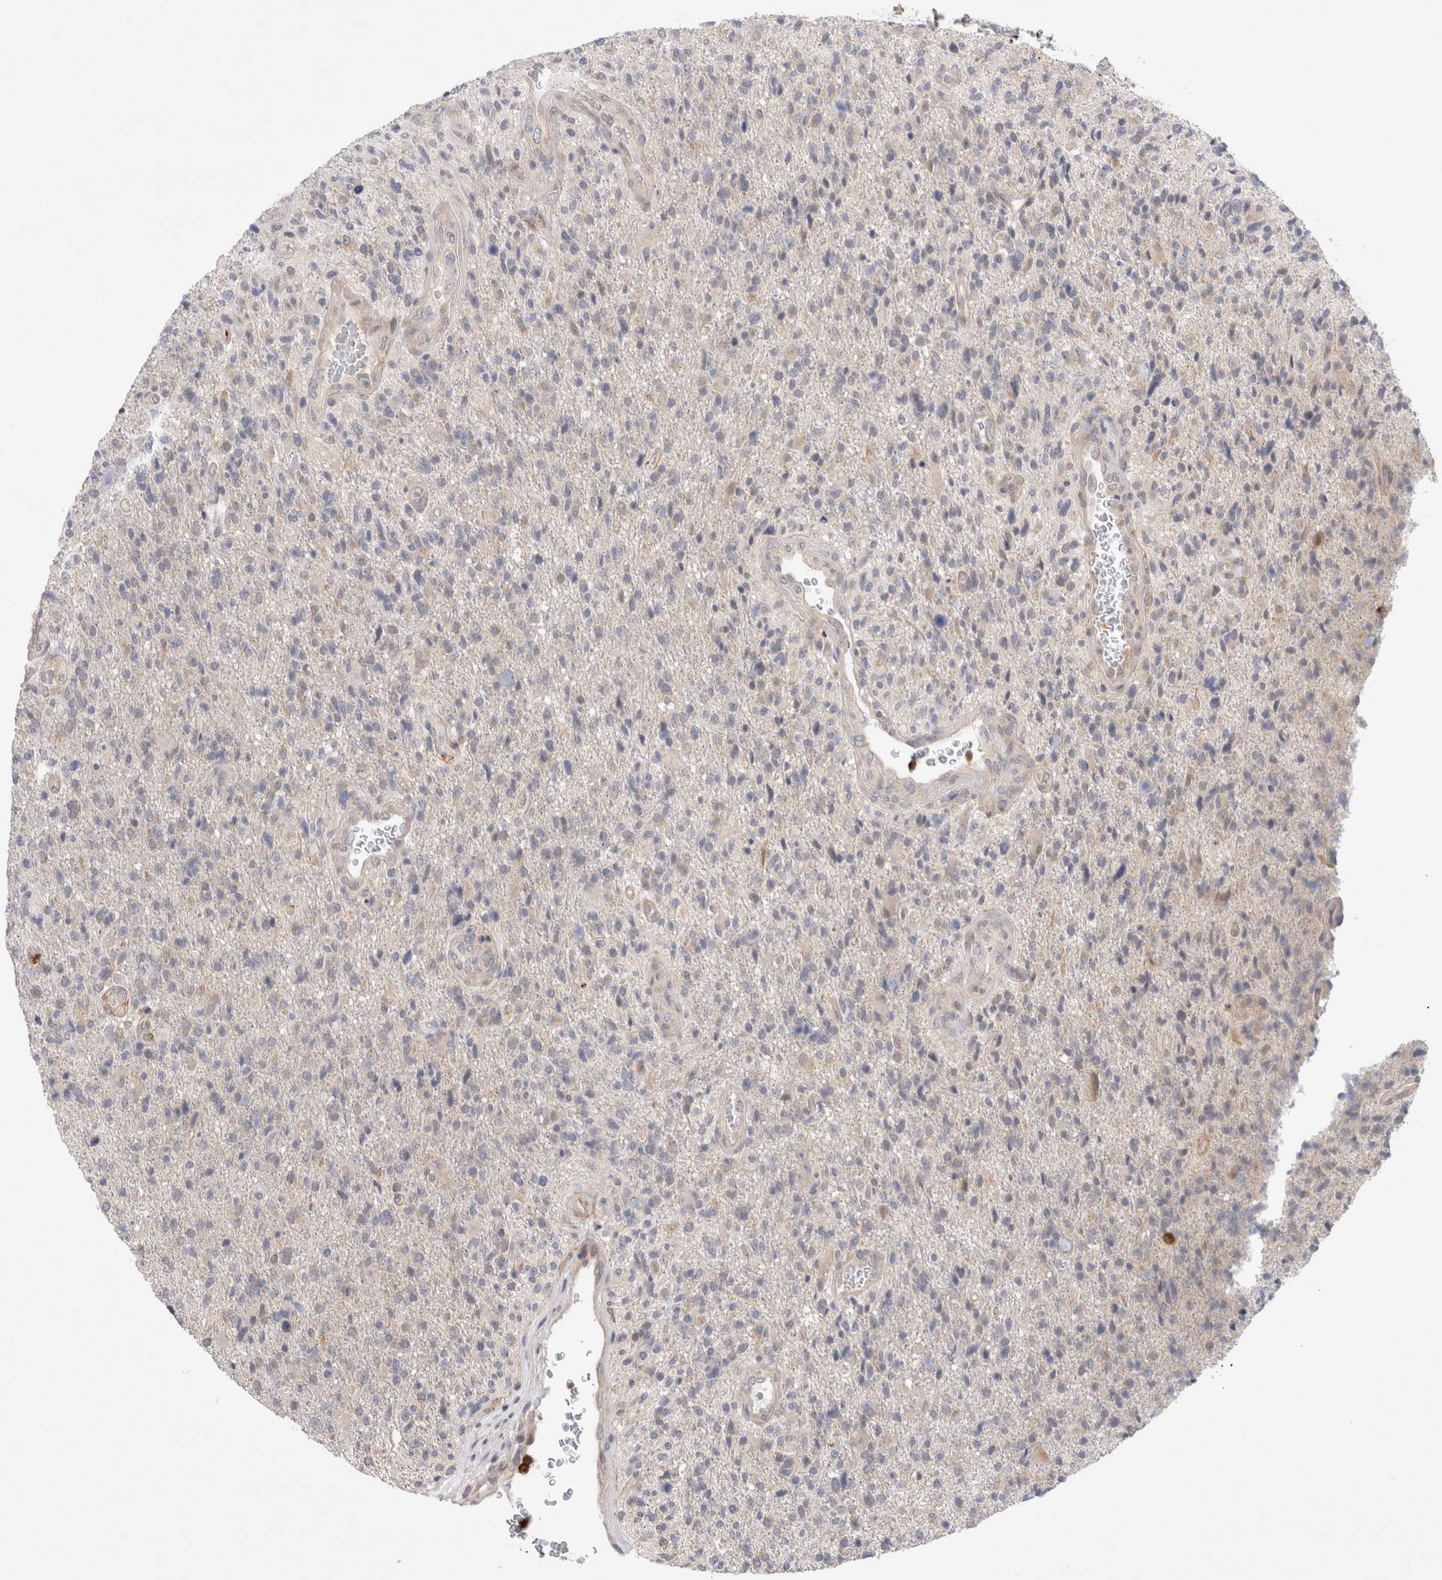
{"staining": {"intensity": "negative", "quantity": "none", "location": "none"}, "tissue": "glioma", "cell_type": "Tumor cells", "image_type": "cancer", "snomed": [{"axis": "morphology", "description": "Glioma, malignant, High grade"}, {"axis": "topography", "description": "Brain"}], "caption": "Immunohistochemistry (IHC) image of glioma stained for a protein (brown), which demonstrates no positivity in tumor cells.", "gene": "GSDMB", "patient": {"sex": "male", "age": 72}}